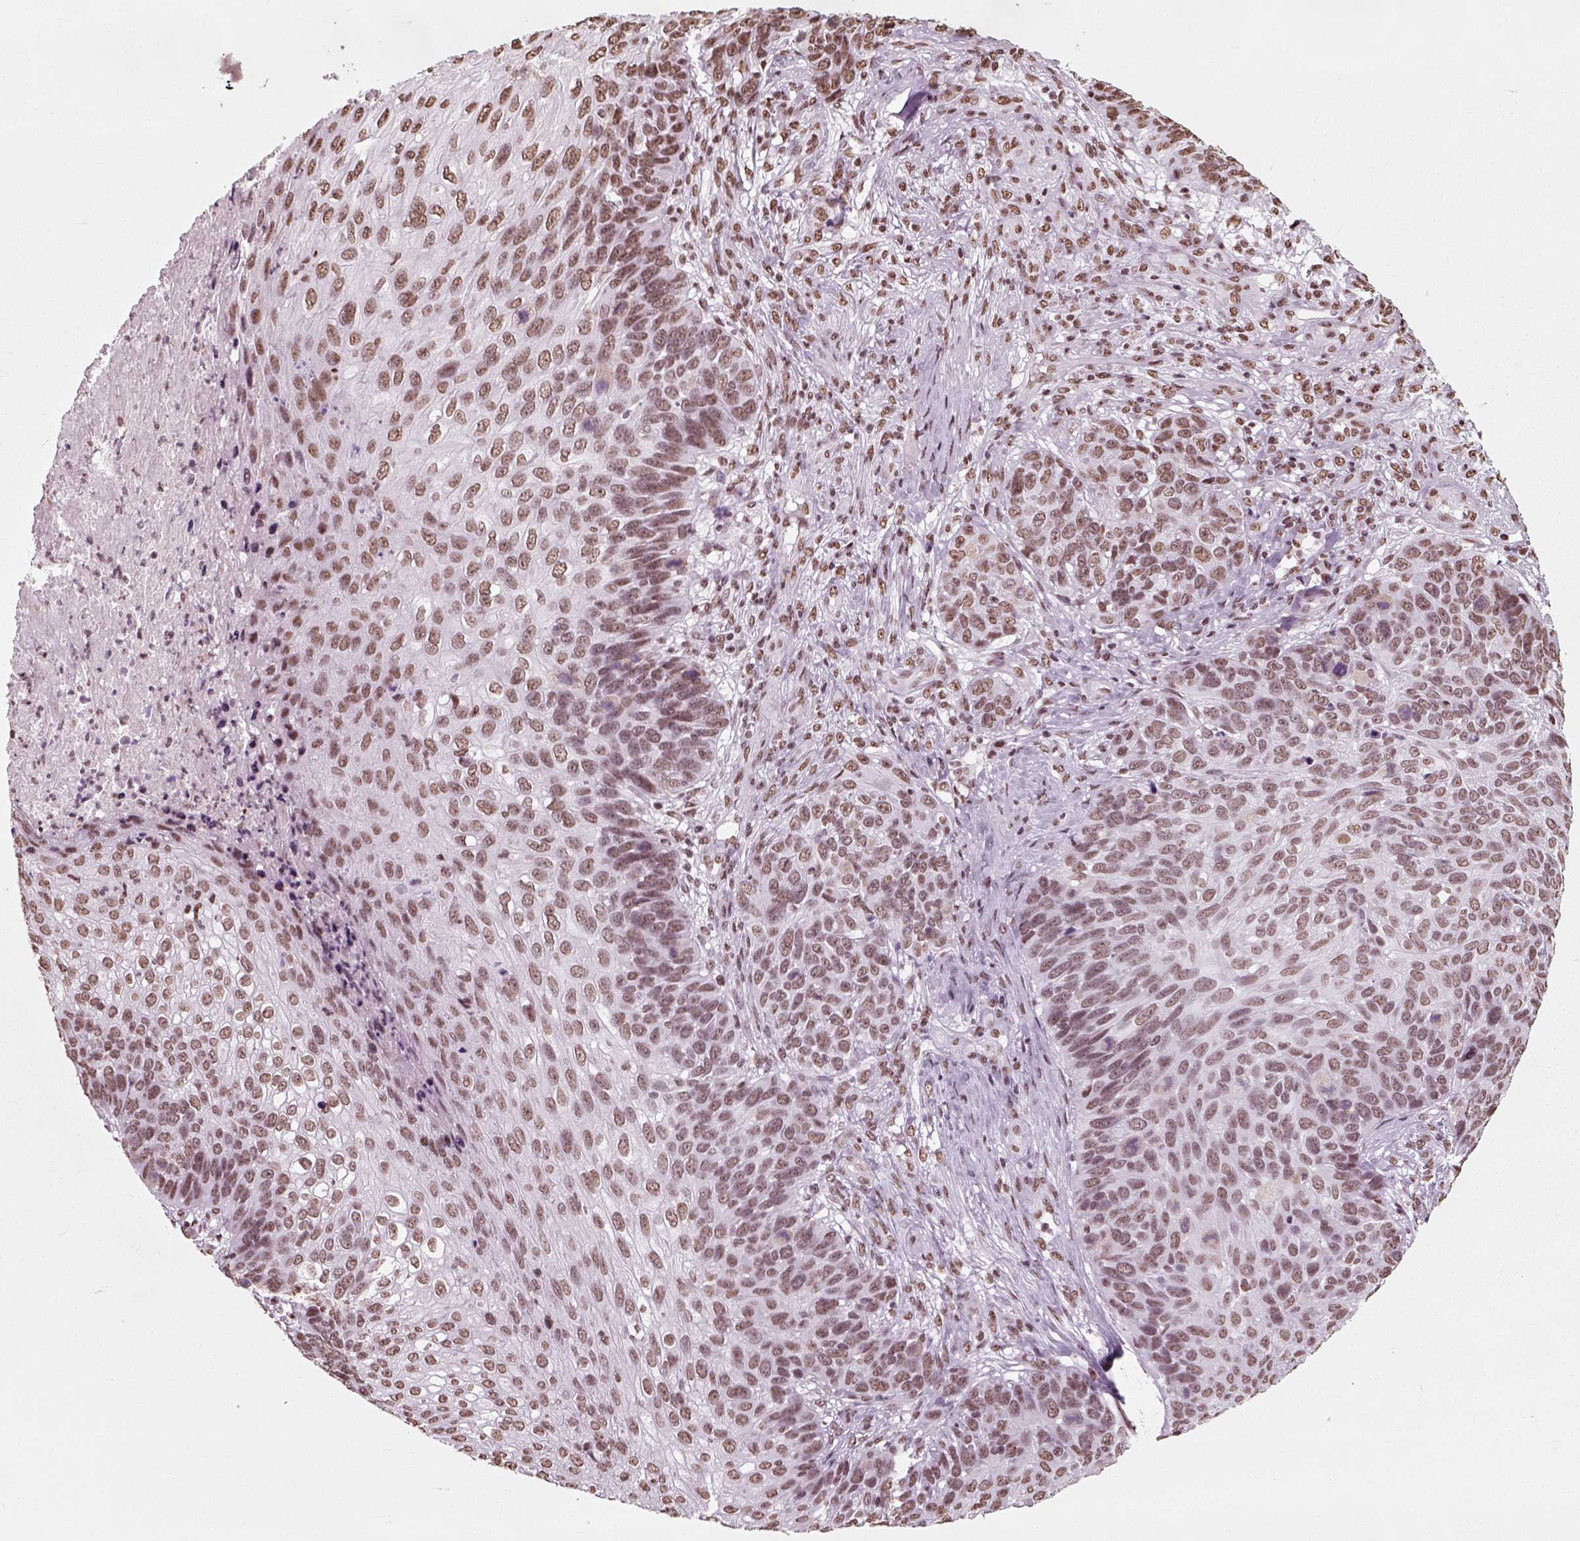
{"staining": {"intensity": "moderate", "quantity": ">75%", "location": "nuclear"}, "tissue": "skin cancer", "cell_type": "Tumor cells", "image_type": "cancer", "snomed": [{"axis": "morphology", "description": "Squamous cell carcinoma, NOS"}, {"axis": "topography", "description": "Skin"}], "caption": "DAB immunohistochemical staining of human squamous cell carcinoma (skin) demonstrates moderate nuclear protein staining in about >75% of tumor cells.", "gene": "POLR1H", "patient": {"sex": "male", "age": 92}}